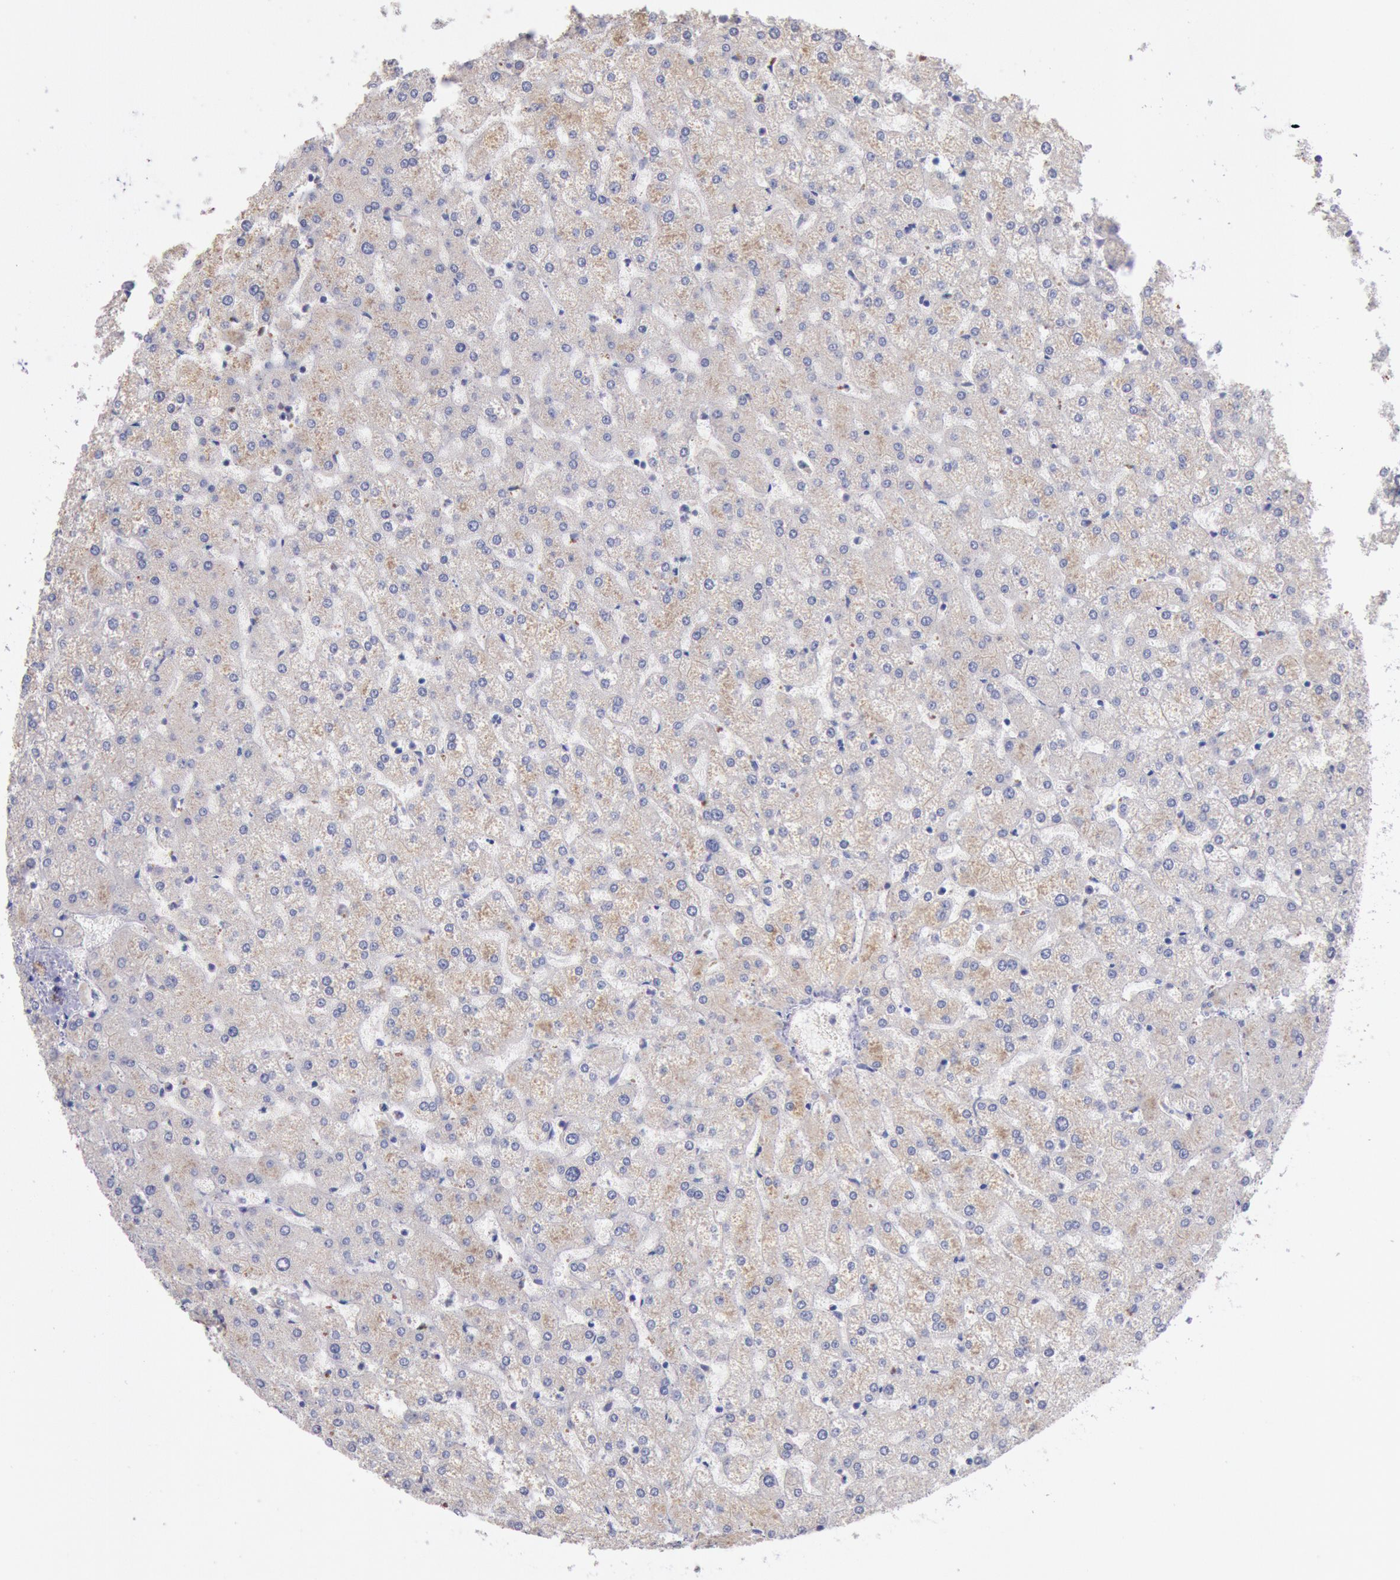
{"staining": {"intensity": "moderate", "quantity": ">75%", "location": "cytoplasmic/membranous"}, "tissue": "liver", "cell_type": "Cholangiocytes", "image_type": "normal", "snomed": [{"axis": "morphology", "description": "Normal tissue, NOS"}, {"axis": "topography", "description": "Liver"}], "caption": "Immunohistochemical staining of normal liver shows moderate cytoplasmic/membranous protein staining in about >75% of cholangiocytes.", "gene": "GAL3ST1", "patient": {"sex": "female", "age": 32}}